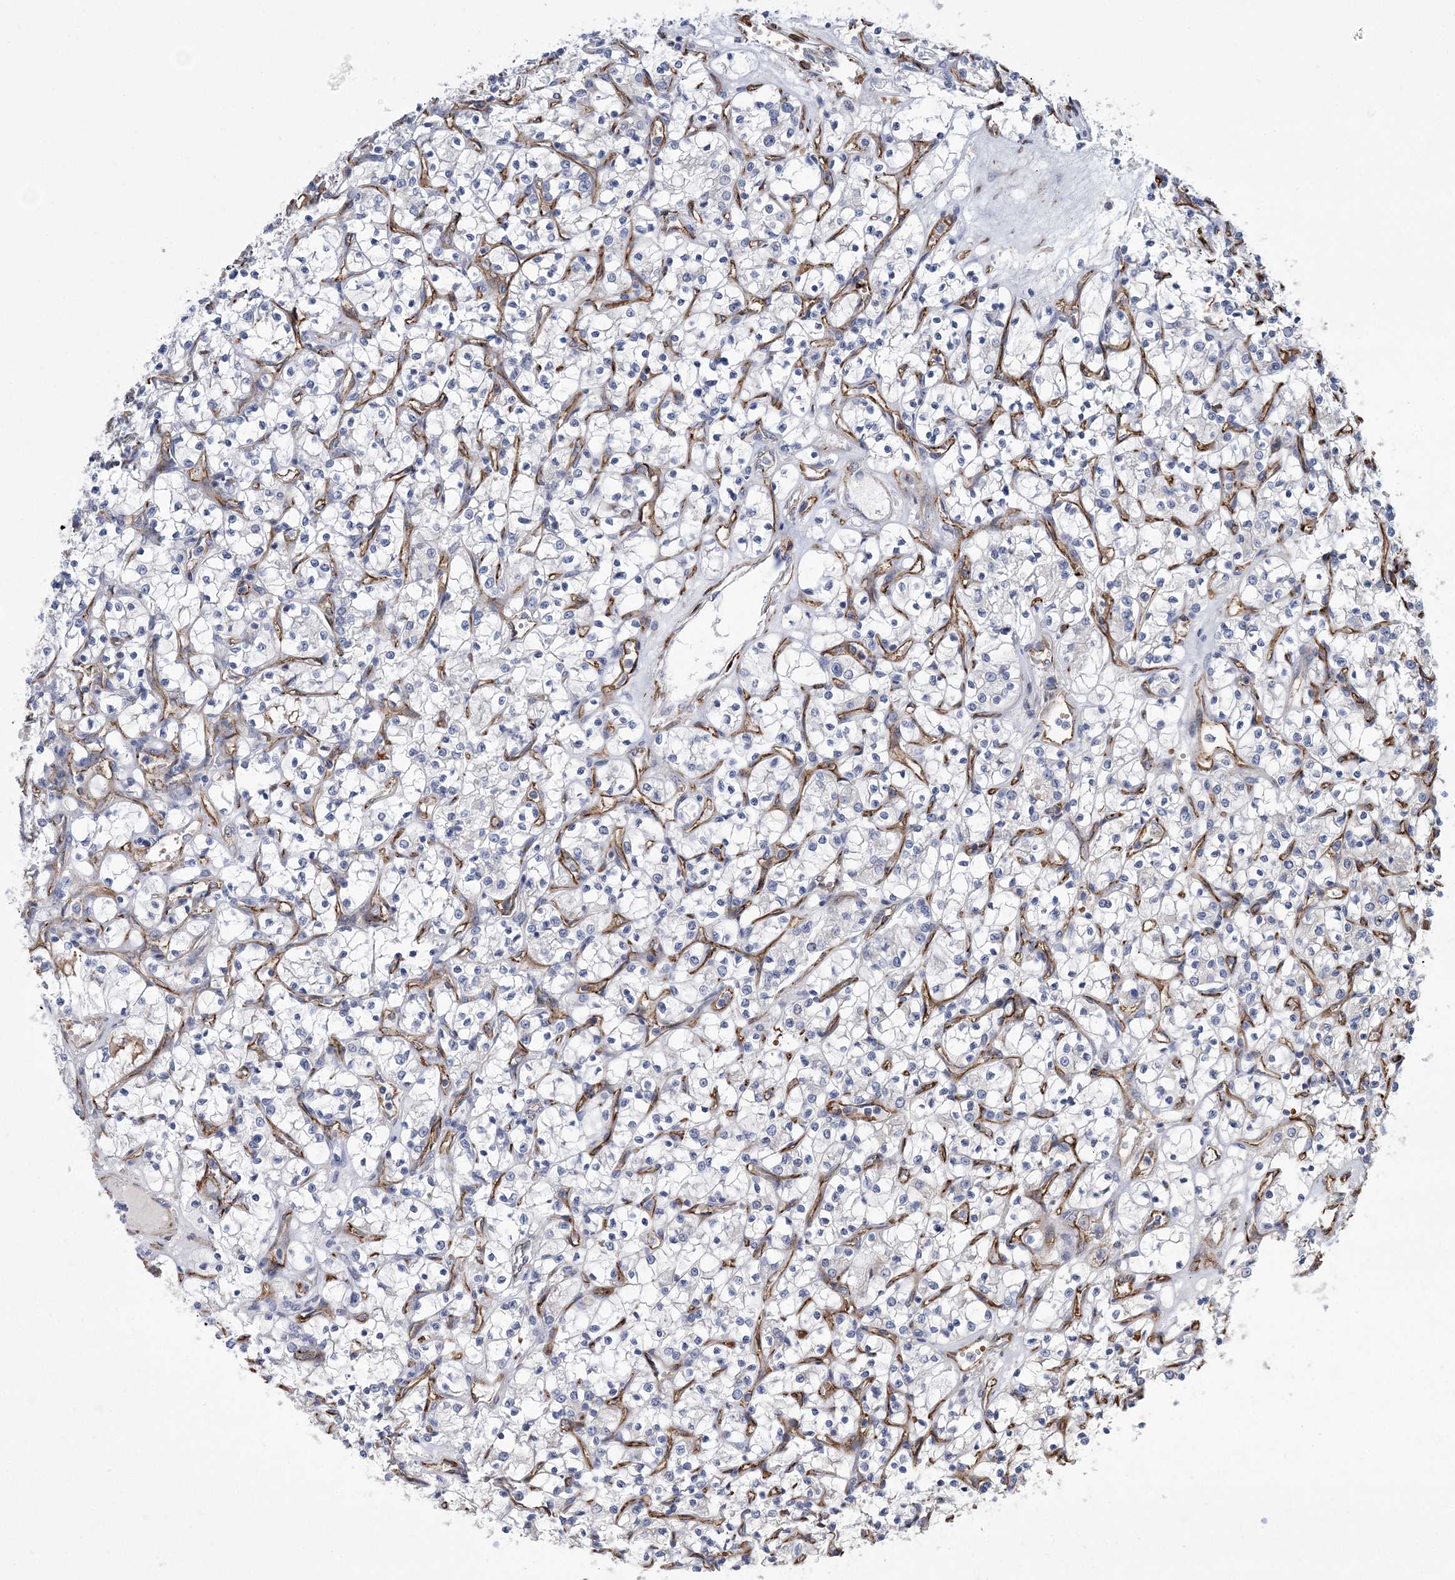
{"staining": {"intensity": "negative", "quantity": "none", "location": "none"}, "tissue": "renal cancer", "cell_type": "Tumor cells", "image_type": "cancer", "snomed": [{"axis": "morphology", "description": "Adenocarcinoma, NOS"}, {"axis": "topography", "description": "Kidney"}], "caption": "DAB (3,3'-diaminobenzidine) immunohistochemical staining of human adenocarcinoma (renal) shows no significant expression in tumor cells.", "gene": "CALN1", "patient": {"sex": "female", "age": 69}}